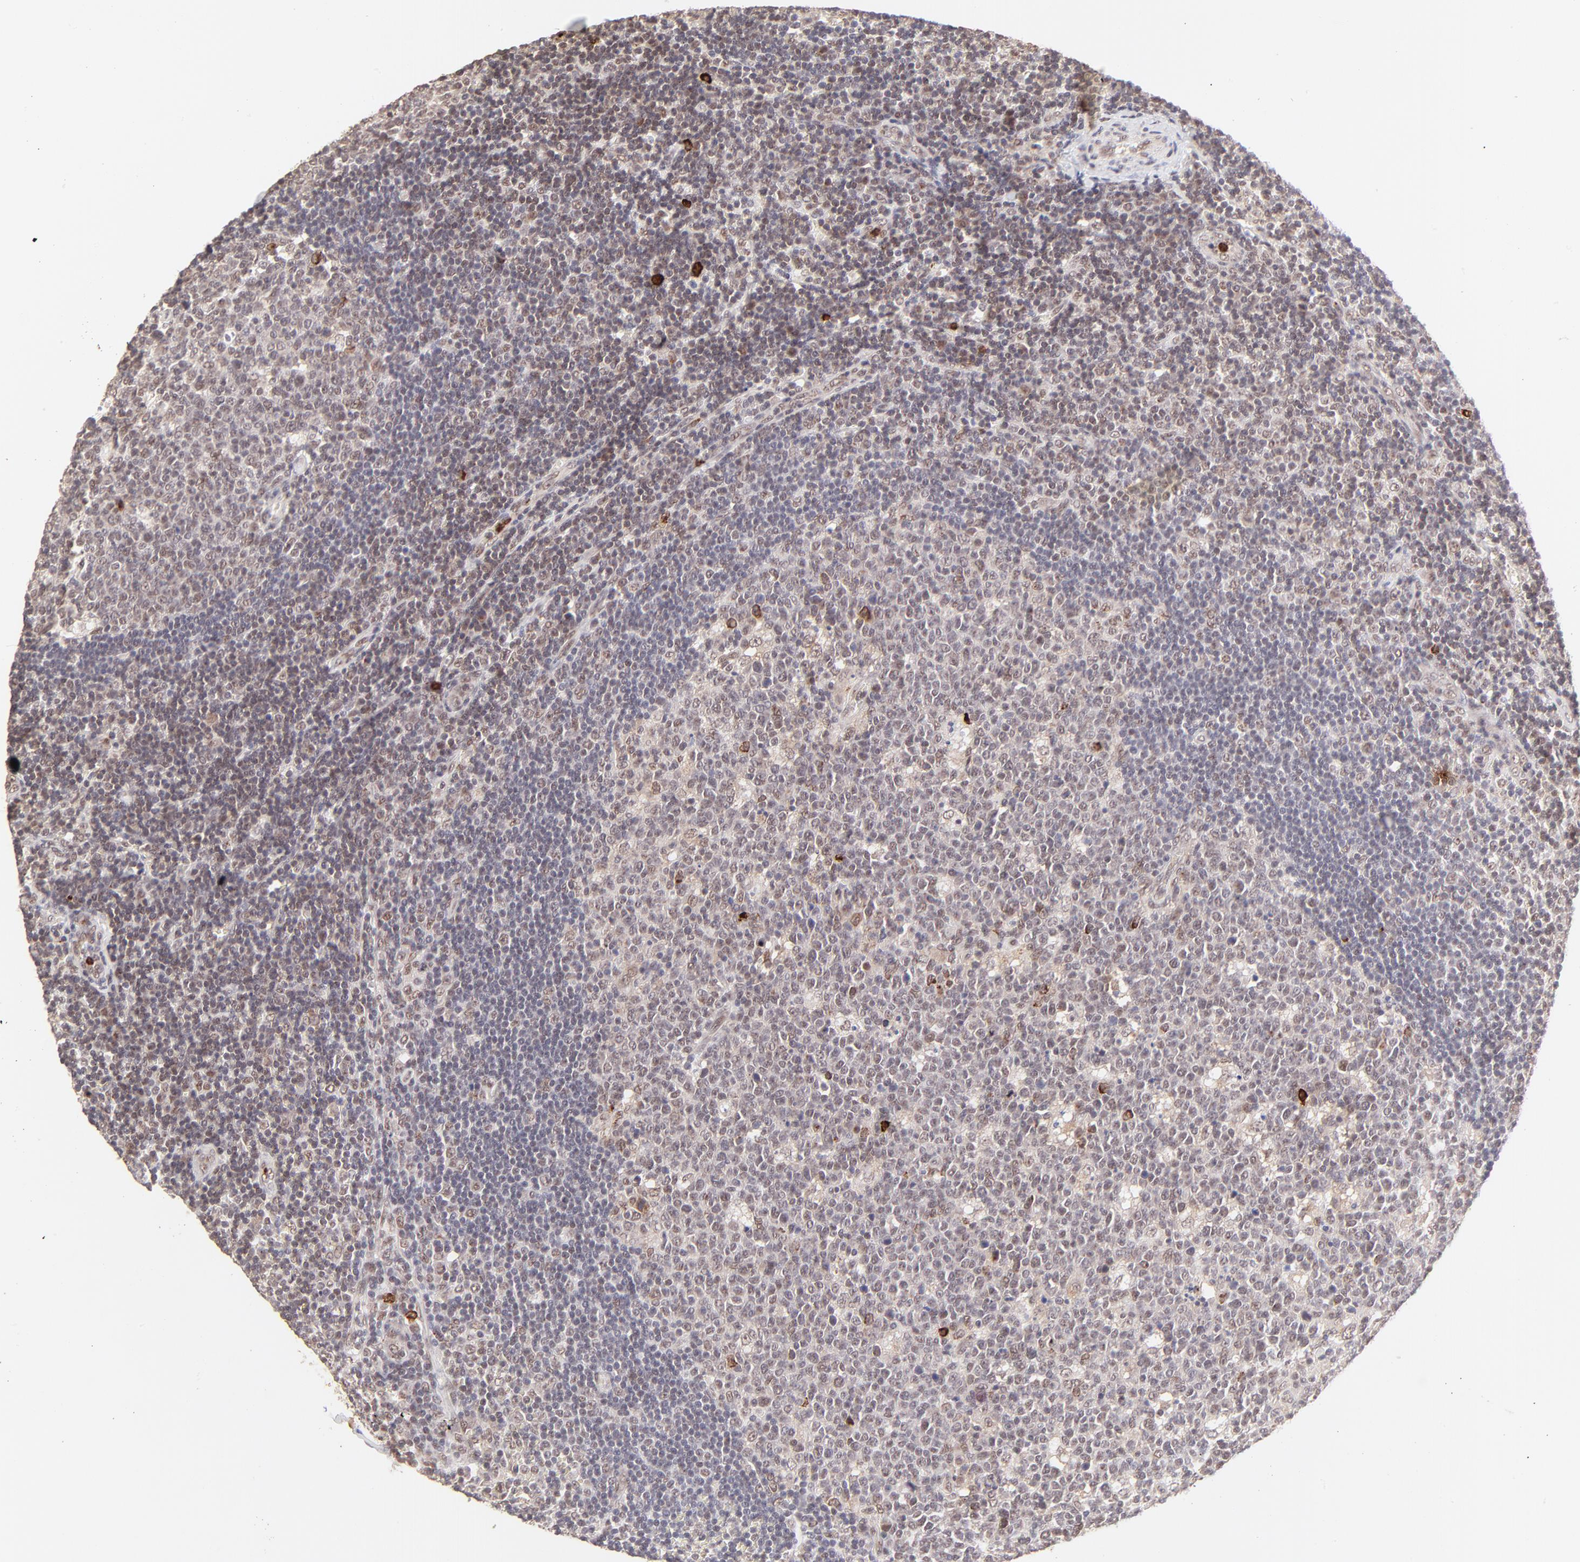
{"staining": {"intensity": "weak", "quantity": "25%-75%", "location": "nuclear"}, "tissue": "lymph node", "cell_type": "Germinal center cells", "image_type": "normal", "snomed": [{"axis": "morphology", "description": "Normal tissue, NOS"}, {"axis": "topography", "description": "Lymph node"}, {"axis": "topography", "description": "Salivary gland"}], "caption": "Protein expression by IHC reveals weak nuclear expression in approximately 25%-75% of germinal center cells in benign lymph node.", "gene": "MED12", "patient": {"sex": "male", "age": 8}}